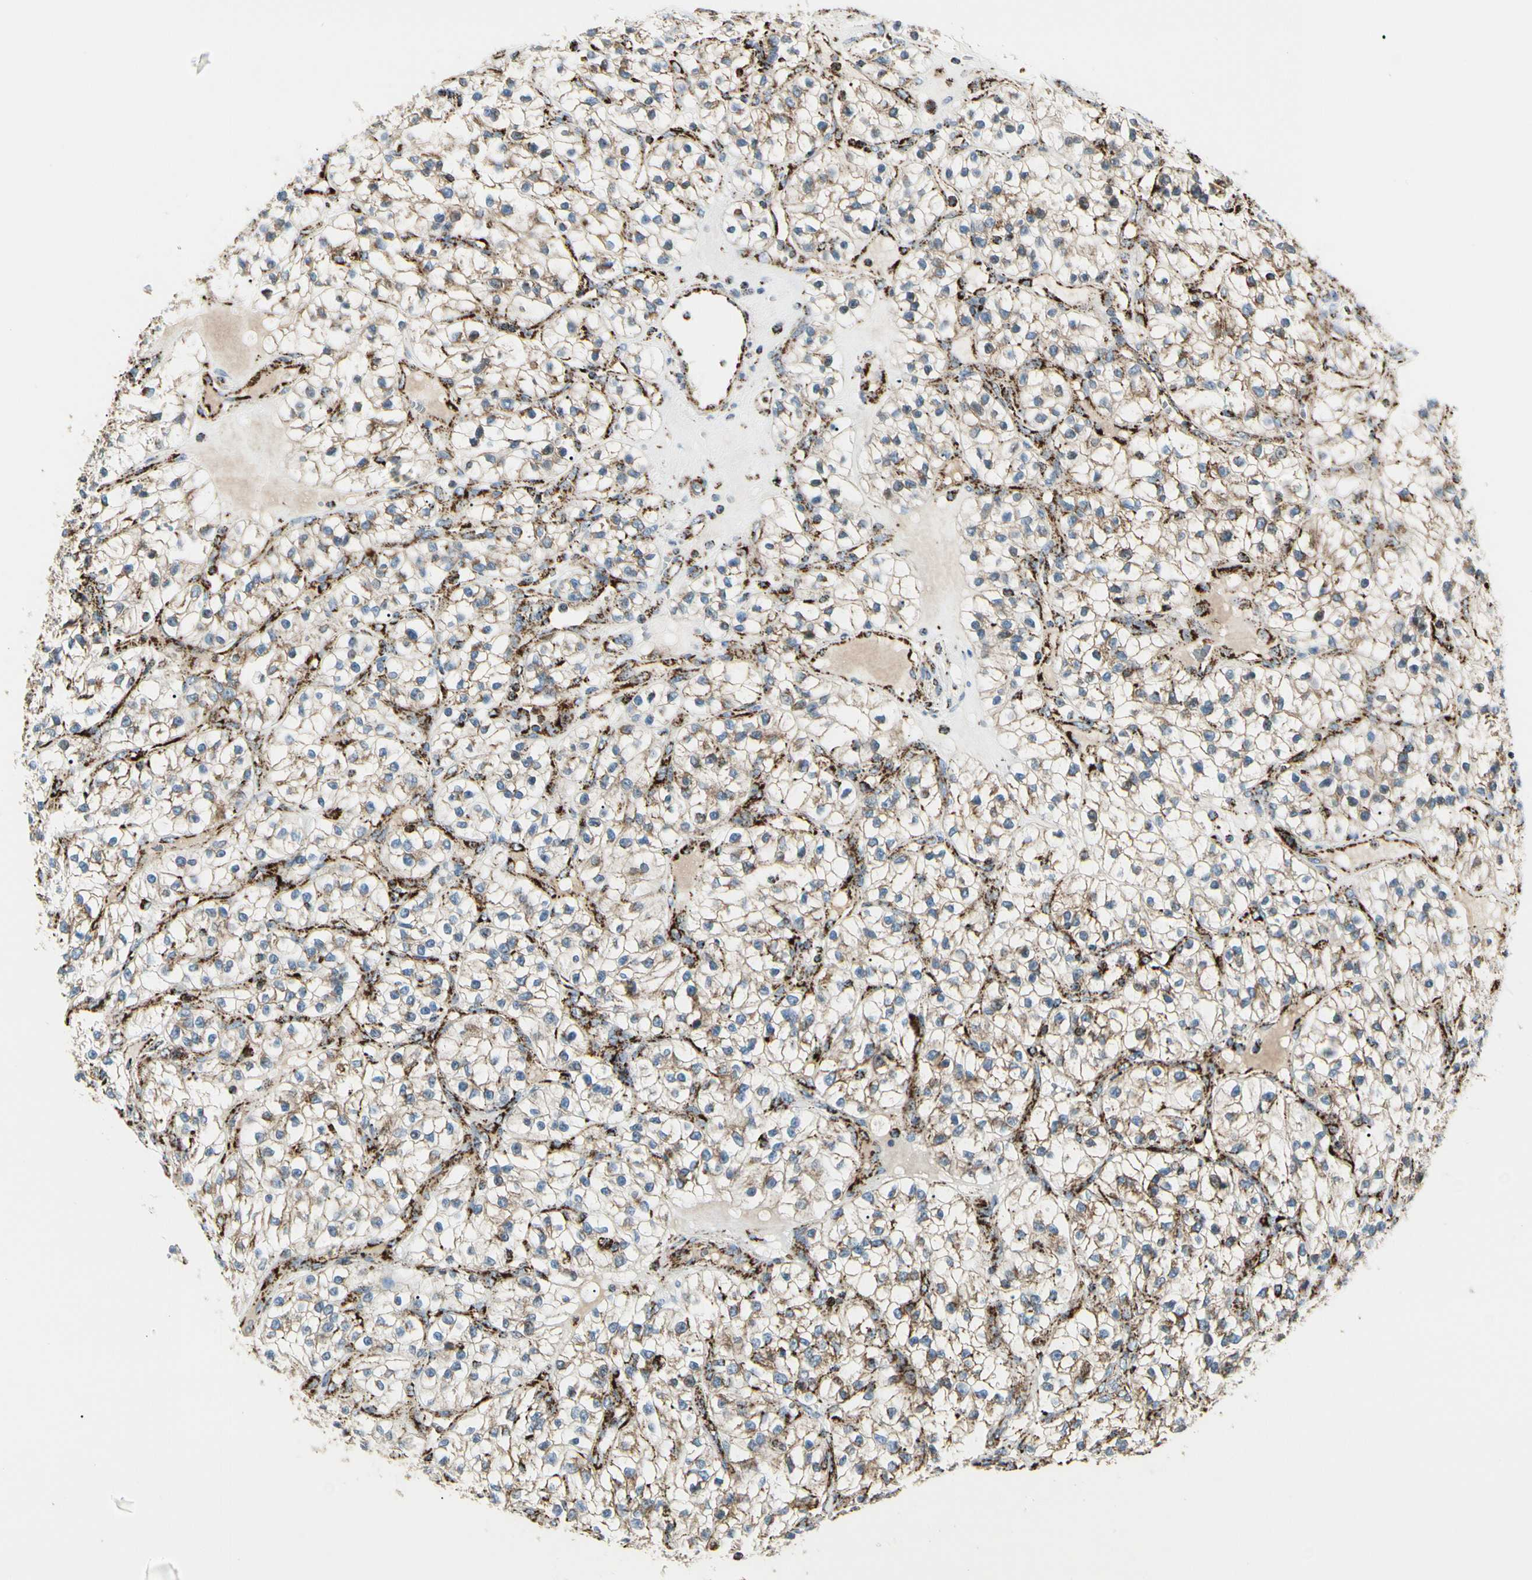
{"staining": {"intensity": "weak", "quantity": "25%-75%", "location": "cytoplasmic/membranous"}, "tissue": "renal cancer", "cell_type": "Tumor cells", "image_type": "cancer", "snomed": [{"axis": "morphology", "description": "Adenocarcinoma, NOS"}, {"axis": "topography", "description": "Kidney"}], "caption": "Protein expression analysis of human renal cancer (adenocarcinoma) reveals weak cytoplasmic/membranous positivity in approximately 25%-75% of tumor cells.", "gene": "ME2", "patient": {"sex": "female", "age": 57}}